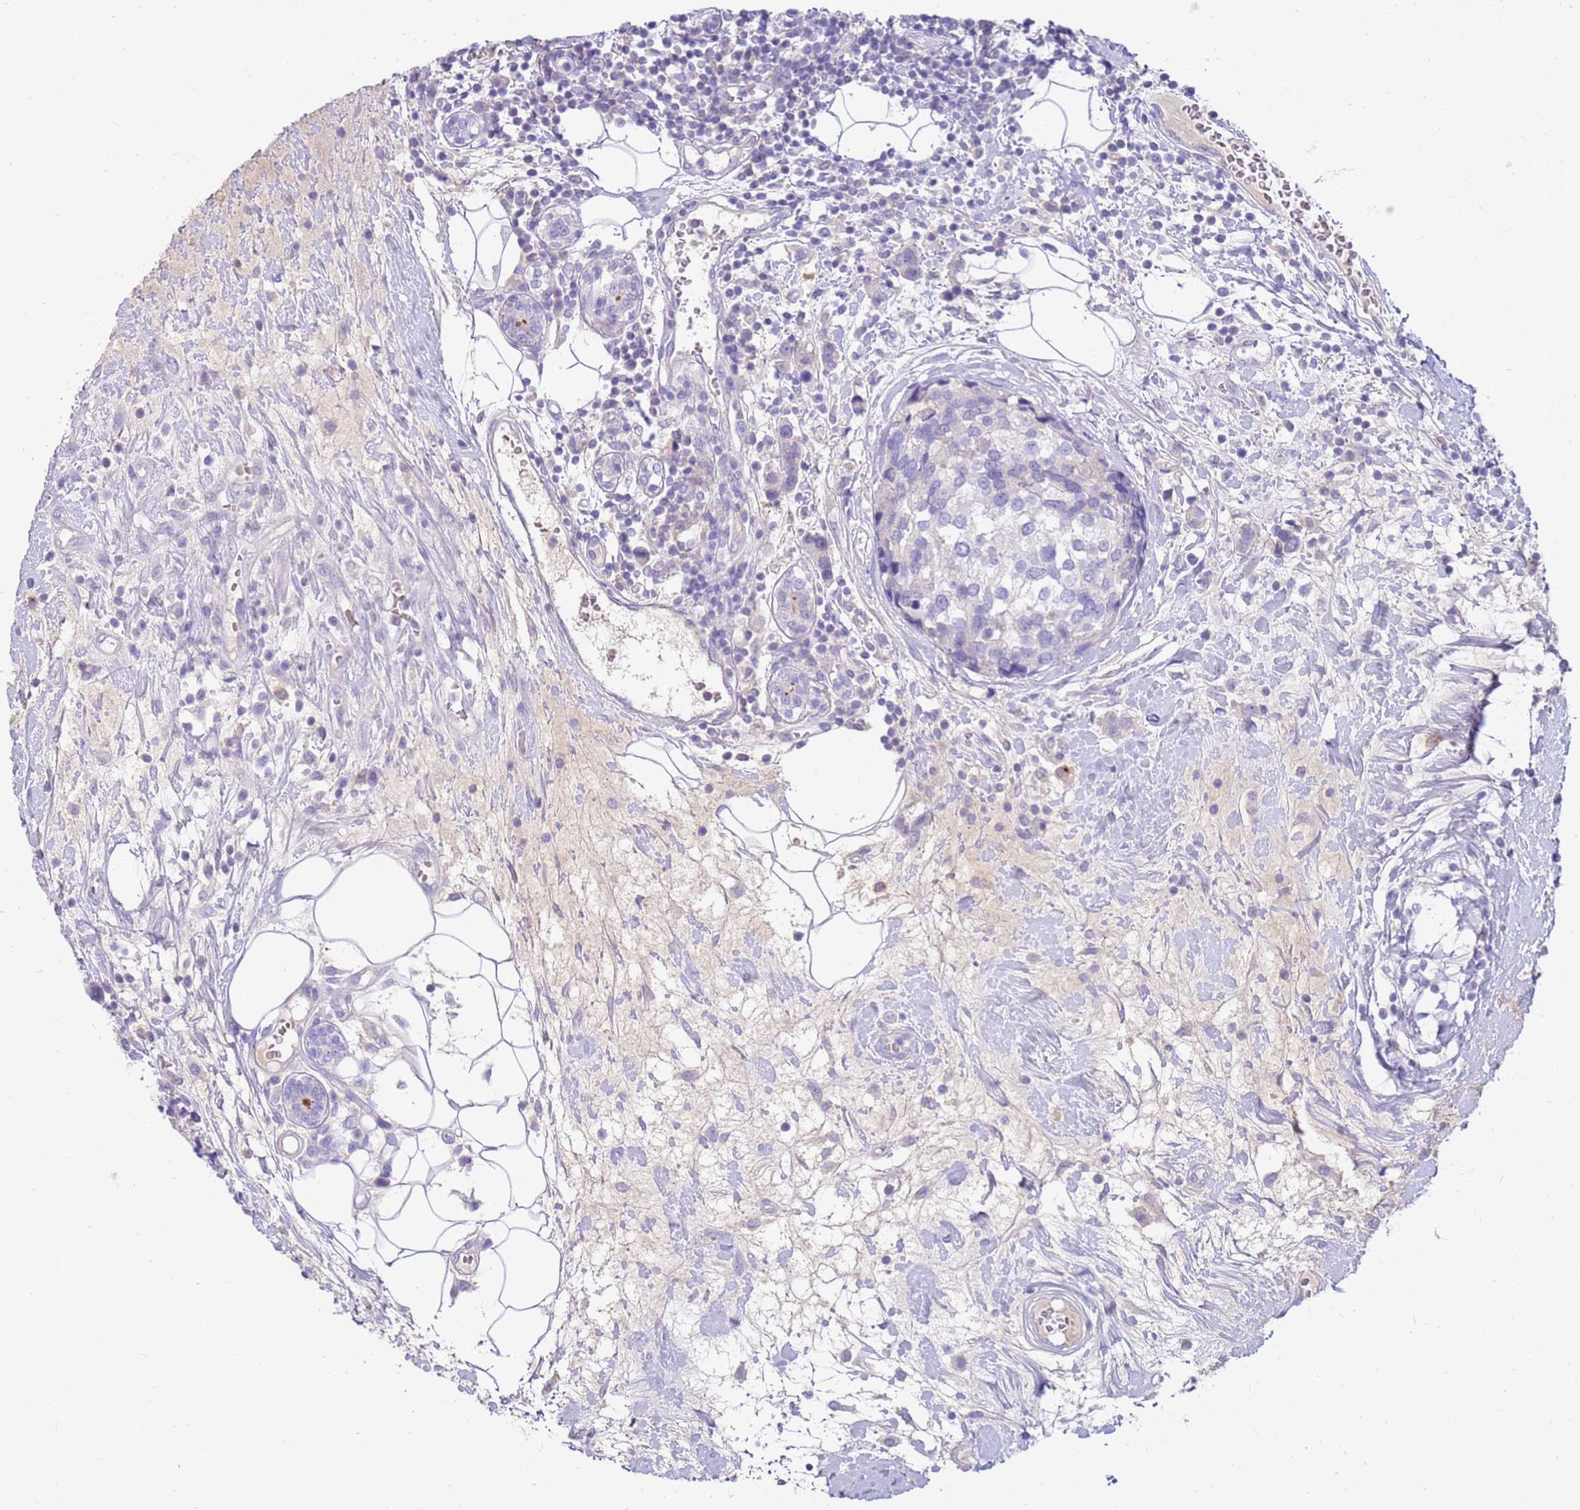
{"staining": {"intensity": "negative", "quantity": "none", "location": "none"}, "tissue": "breast cancer", "cell_type": "Tumor cells", "image_type": "cancer", "snomed": [{"axis": "morphology", "description": "Lobular carcinoma"}, {"axis": "topography", "description": "Breast"}], "caption": "Histopathology image shows no protein positivity in tumor cells of breast cancer (lobular carcinoma) tissue. (Stains: DAB (3,3'-diaminobenzidine) immunohistochemistry (IHC) with hematoxylin counter stain, Microscopy: brightfield microscopy at high magnification).", "gene": "EVPLL", "patient": {"sex": "female", "age": 59}}